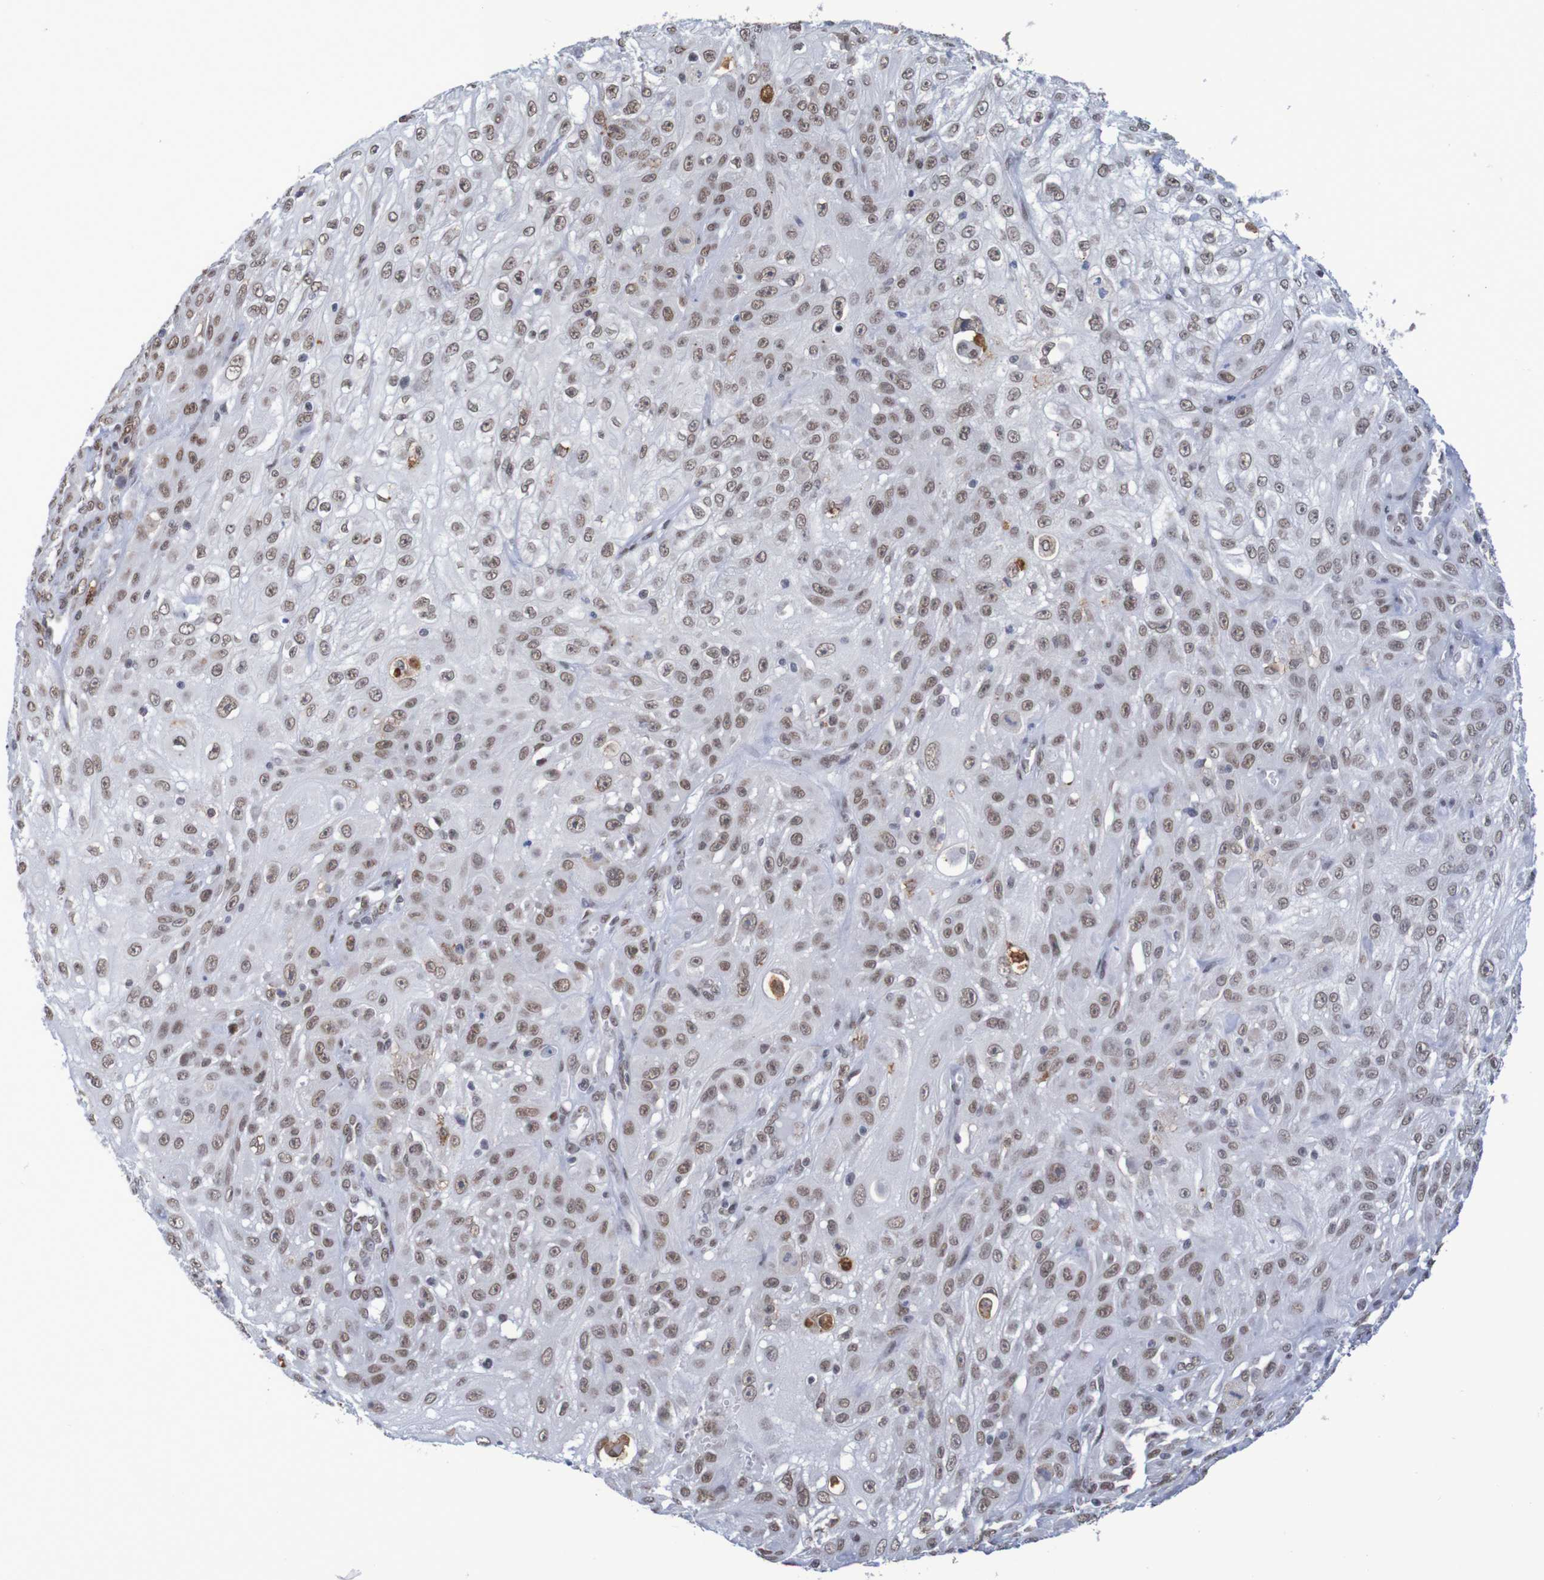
{"staining": {"intensity": "moderate", "quantity": ">75%", "location": "nuclear"}, "tissue": "skin cancer", "cell_type": "Tumor cells", "image_type": "cancer", "snomed": [{"axis": "morphology", "description": "Squamous cell carcinoma, NOS"}, {"axis": "topography", "description": "Skin"}], "caption": "Skin cancer (squamous cell carcinoma) tissue exhibits moderate nuclear expression in approximately >75% of tumor cells, visualized by immunohistochemistry.", "gene": "MRTFB", "patient": {"sex": "male", "age": 75}}